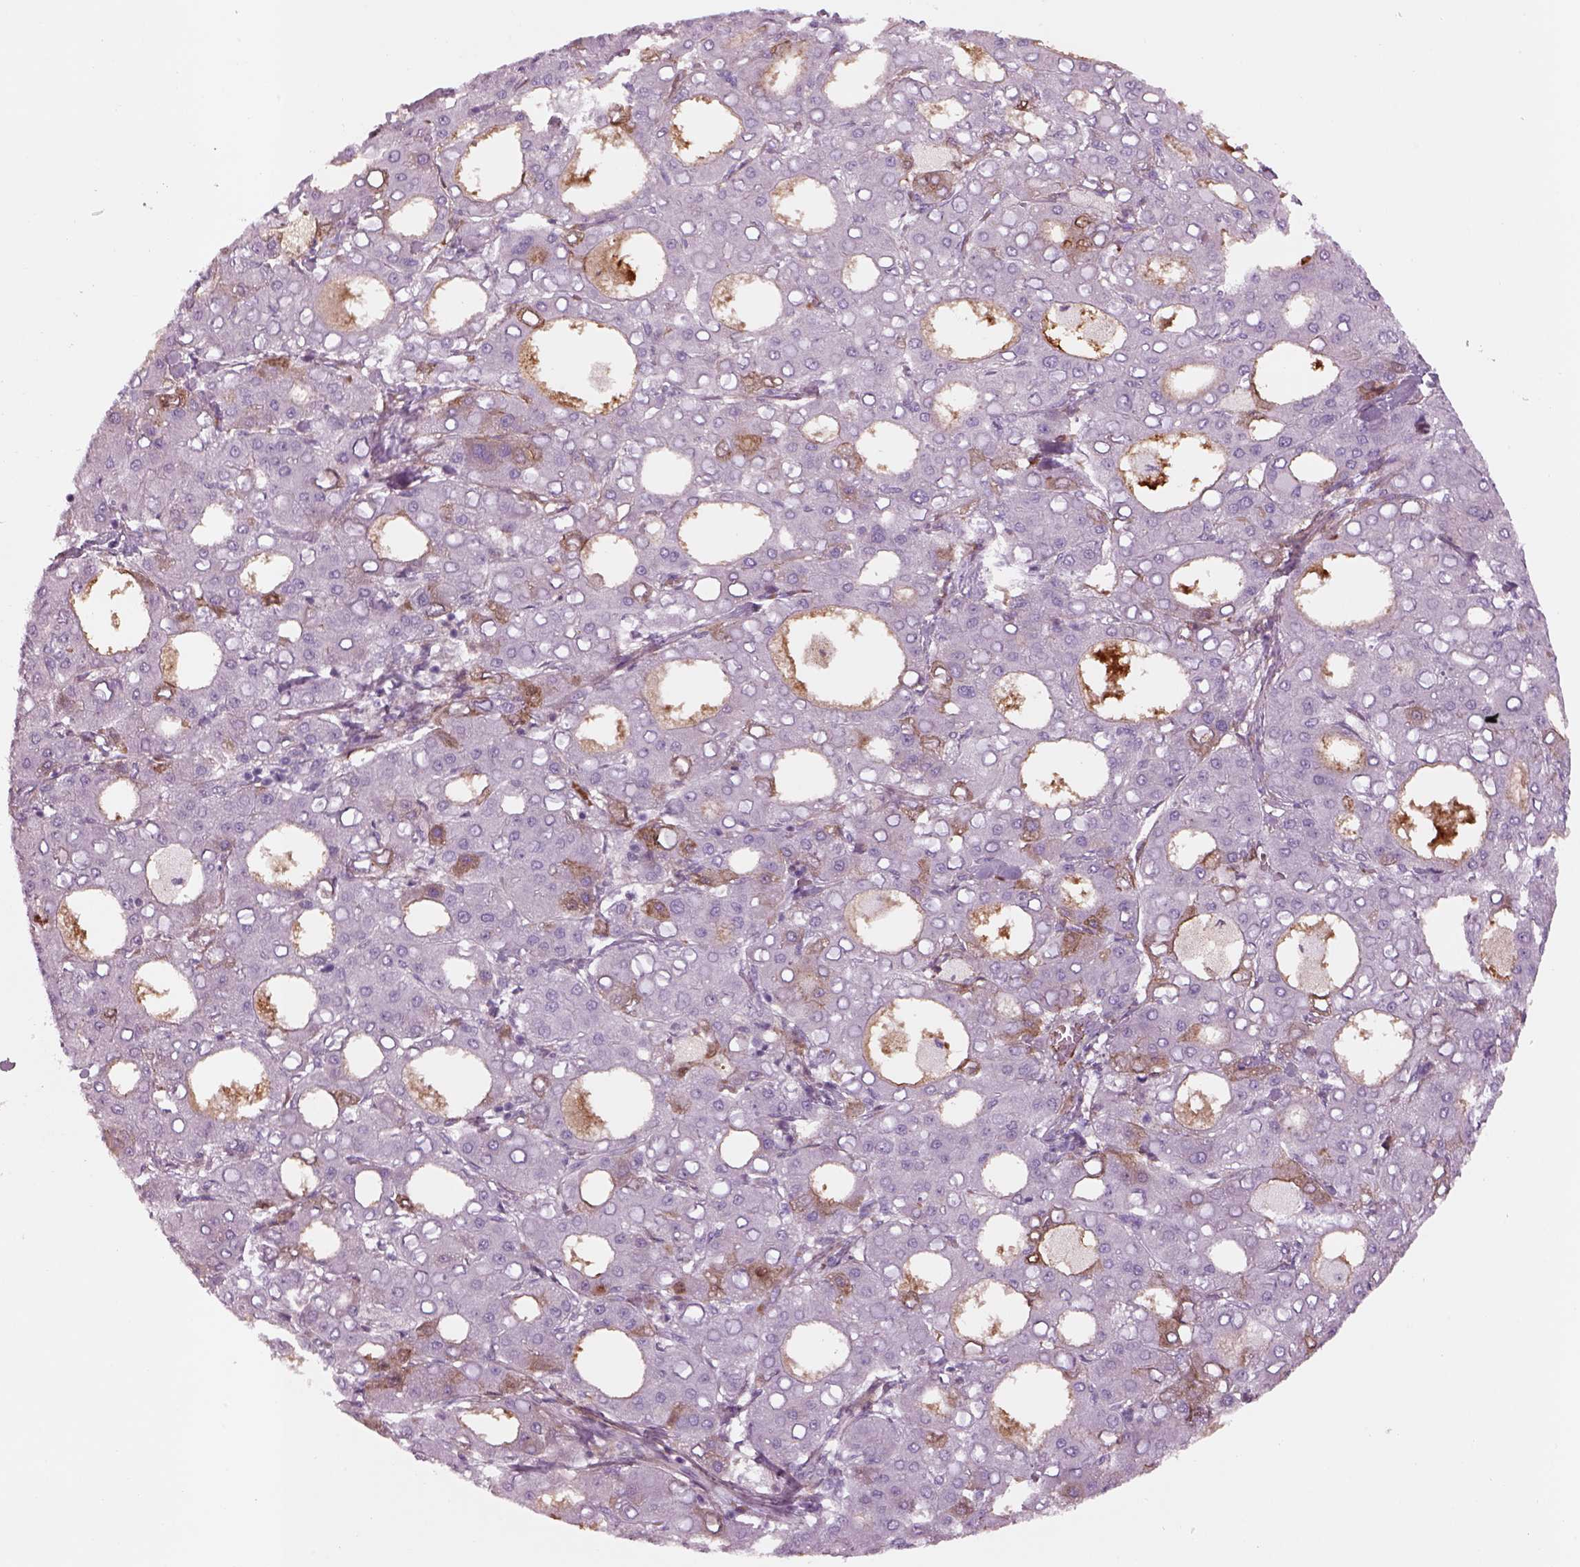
{"staining": {"intensity": "negative", "quantity": "none", "location": "none"}, "tissue": "liver cancer", "cell_type": "Tumor cells", "image_type": "cancer", "snomed": [{"axis": "morphology", "description": "Carcinoma, Hepatocellular, NOS"}, {"axis": "topography", "description": "Liver"}], "caption": "High power microscopy histopathology image of an IHC histopathology image of liver cancer (hepatocellular carcinoma), revealing no significant staining in tumor cells. (Brightfield microscopy of DAB immunohistochemistry at high magnification).", "gene": "PABPC1L2B", "patient": {"sex": "male", "age": 65}}